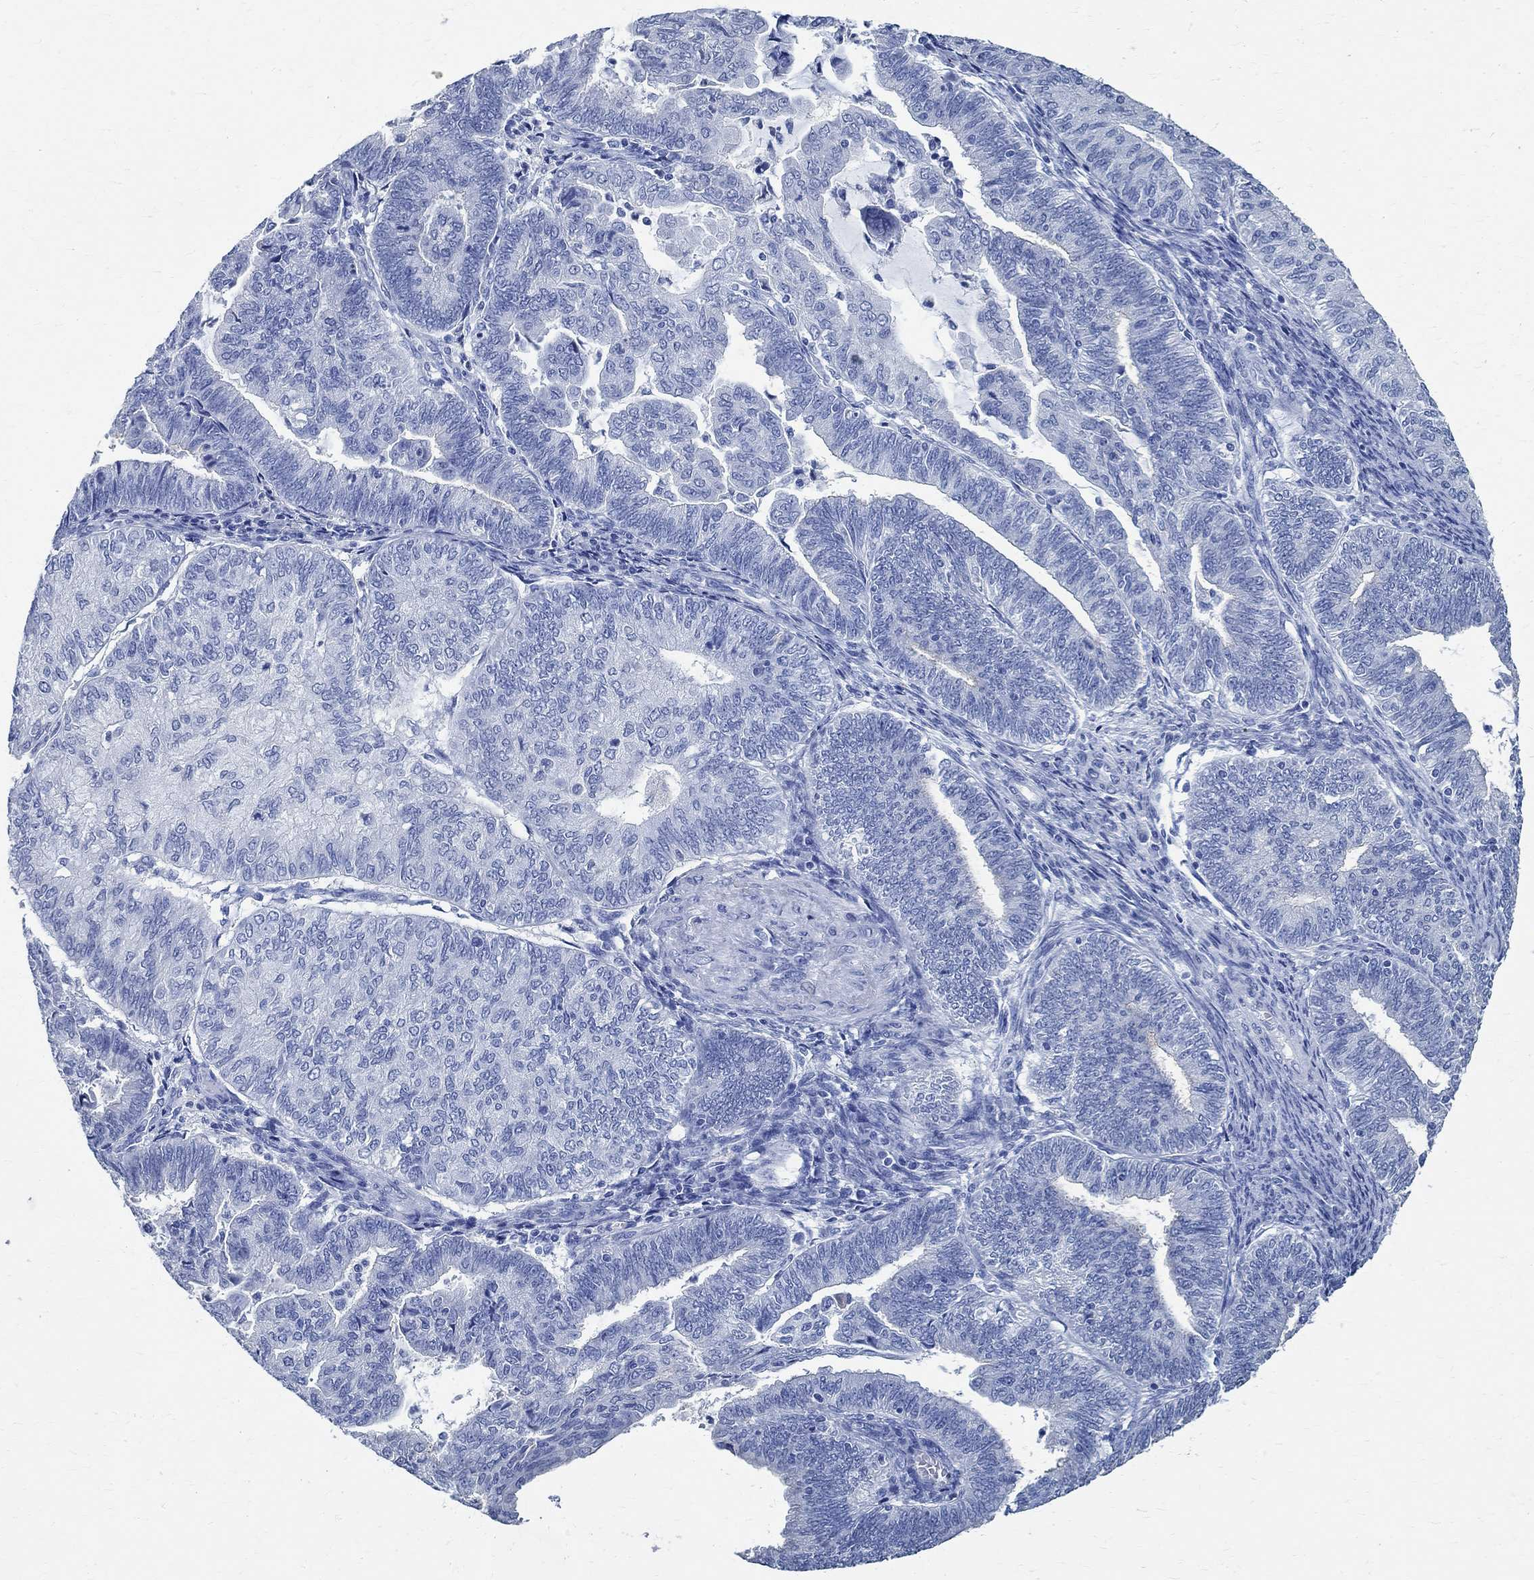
{"staining": {"intensity": "negative", "quantity": "none", "location": "none"}, "tissue": "endometrial cancer", "cell_type": "Tumor cells", "image_type": "cancer", "snomed": [{"axis": "morphology", "description": "Adenocarcinoma, NOS"}, {"axis": "topography", "description": "Endometrium"}], "caption": "Immunohistochemistry histopathology image of neoplastic tissue: endometrial adenocarcinoma stained with DAB displays no significant protein expression in tumor cells.", "gene": "TMEM221", "patient": {"sex": "female", "age": 82}}